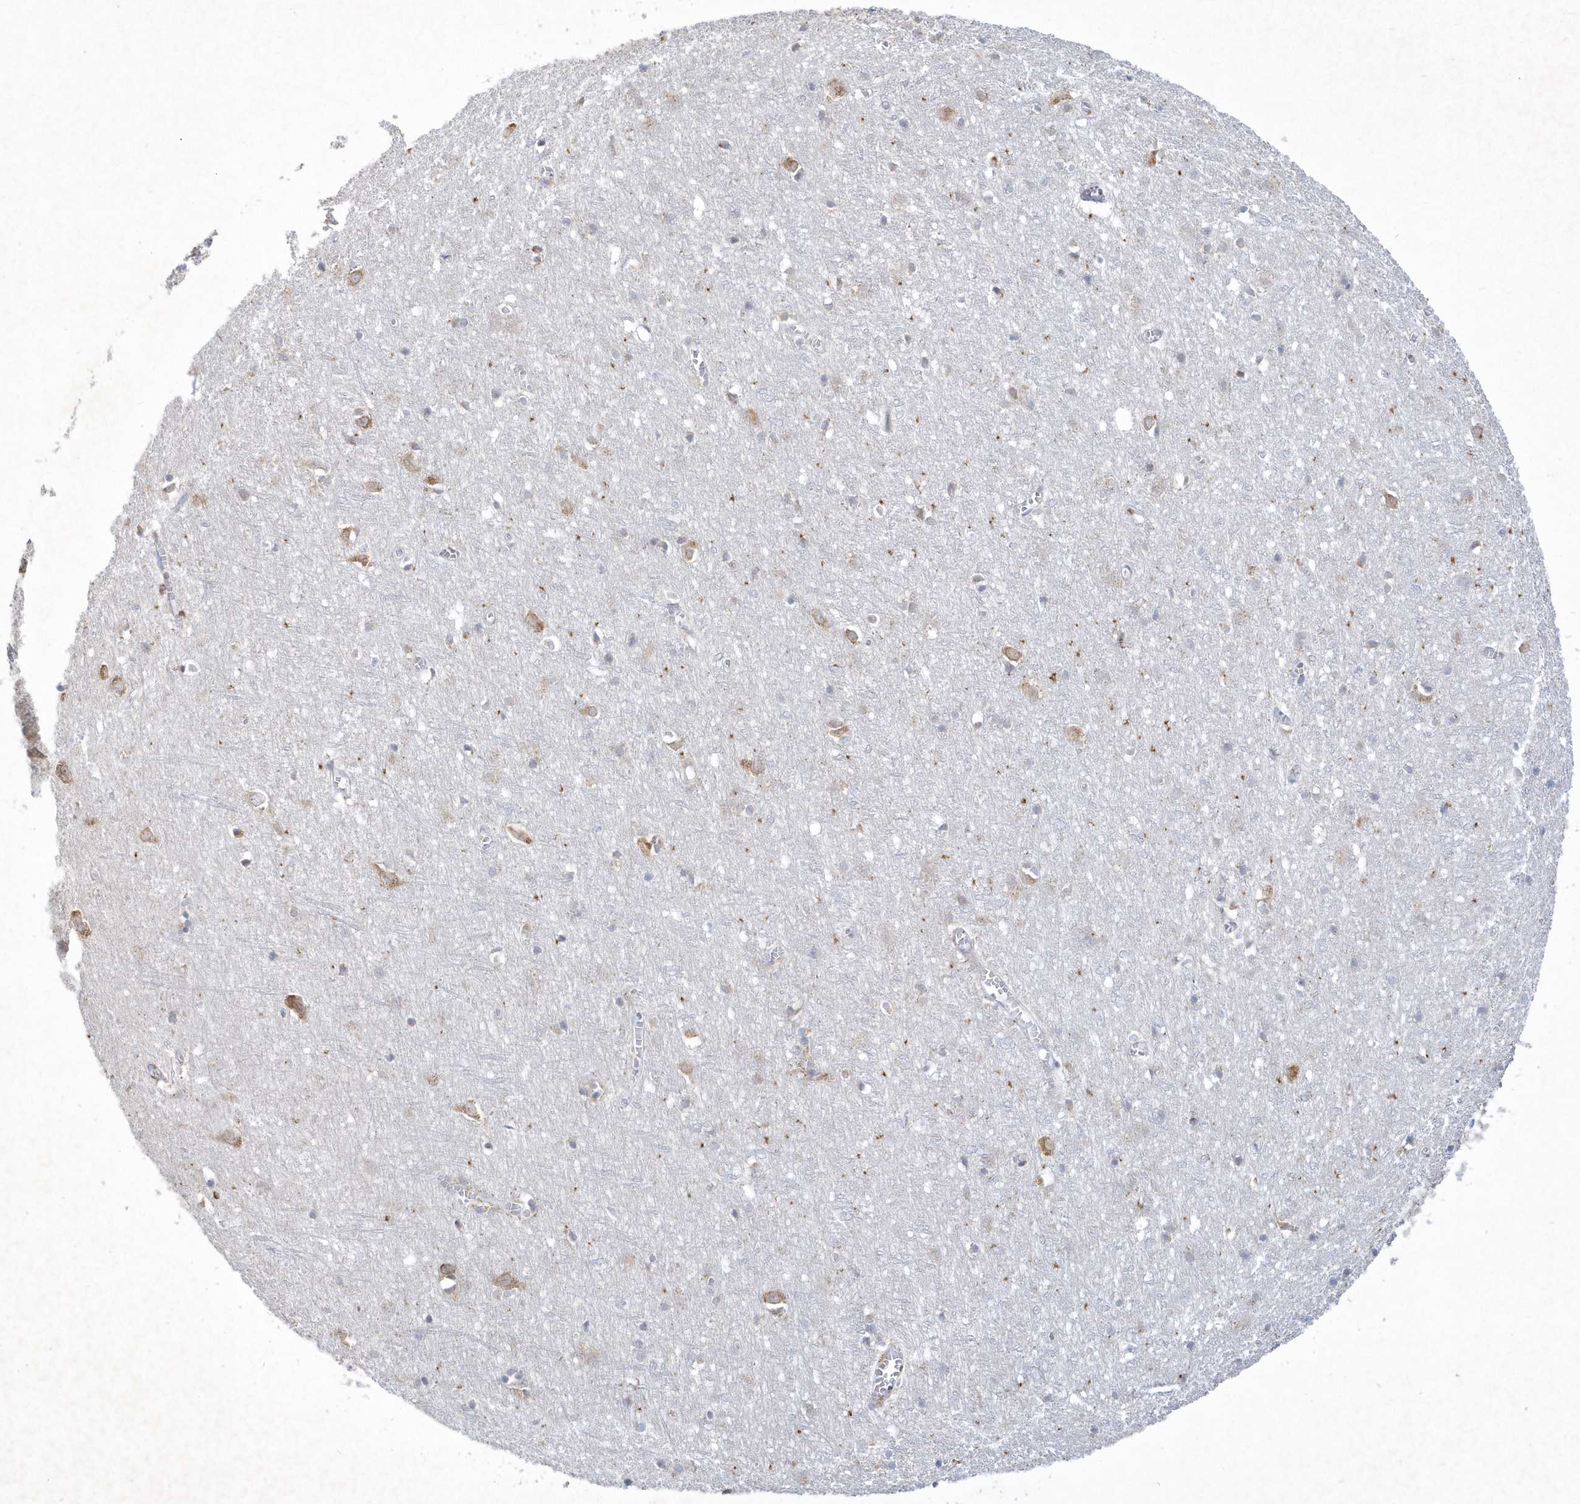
{"staining": {"intensity": "negative", "quantity": "none", "location": "none"}, "tissue": "cerebral cortex", "cell_type": "Endothelial cells", "image_type": "normal", "snomed": [{"axis": "morphology", "description": "Normal tissue, NOS"}, {"axis": "topography", "description": "Cerebral cortex"}], "caption": "Immunohistochemical staining of normal human cerebral cortex shows no significant positivity in endothelial cells. (Brightfield microscopy of DAB immunohistochemistry at high magnification).", "gene": "LARS1", "patient": {"sex": "female", "age": 64}}